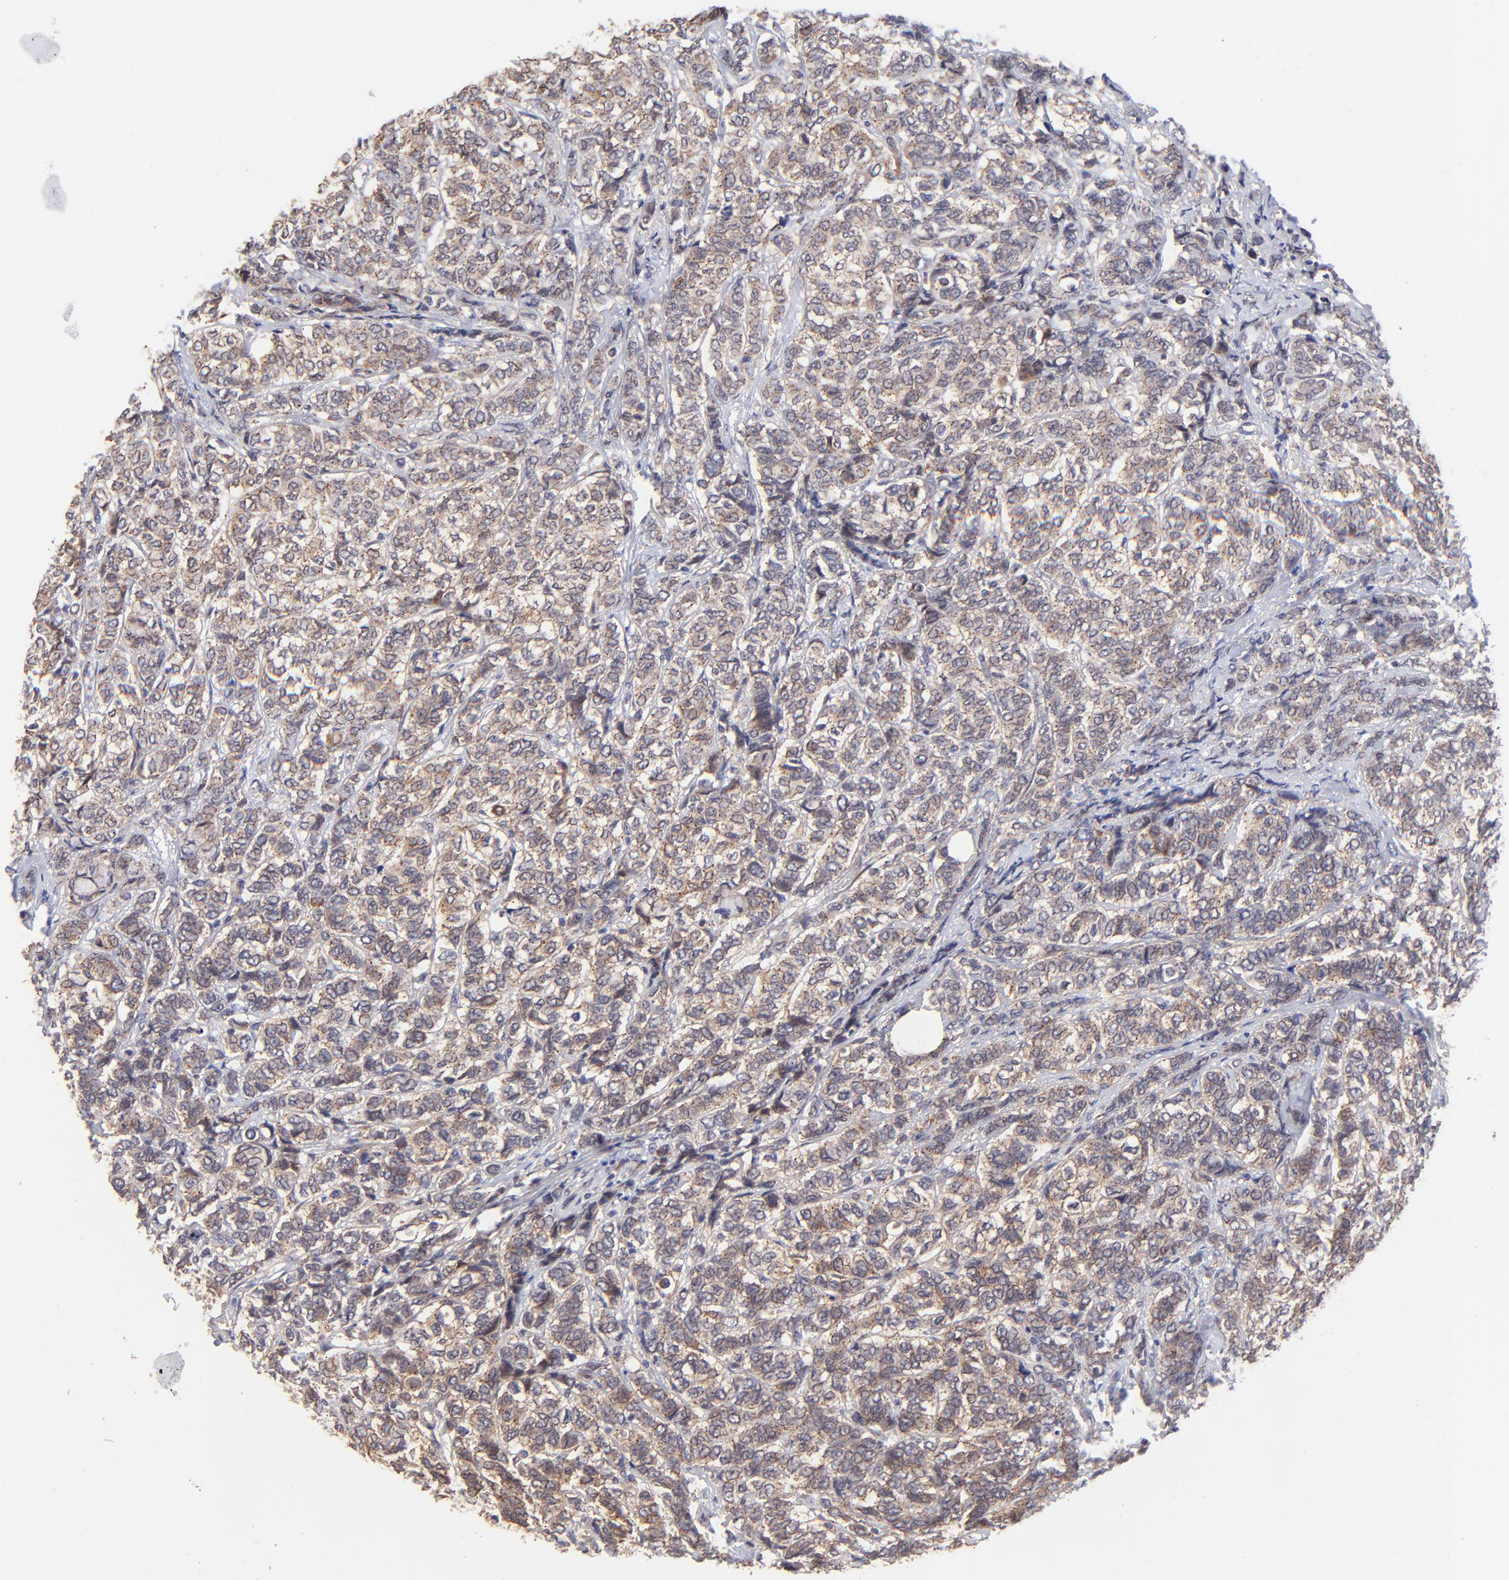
{"staining": {"intensity": "moderate", "quantity": ">75%", "location": "cytoplasmic/membranous"}, "tissue": "breast cancer", "cell_type": "Tumor cells", "image_type": "cancer", "snomed": [{"axis": "morphology", "description": "Lobular carcinoma"}, {"axis": "topography", "description": "Breast"}], "caption": "Immunohistochemical staining of breast cancer demonstrates medium levels of moderate cytoplasmic/membranous protein expression in approximately >75% of tumor cells.", "gene": "BAIAP2L2", "patient": {"sex": "female", "age": 60}}